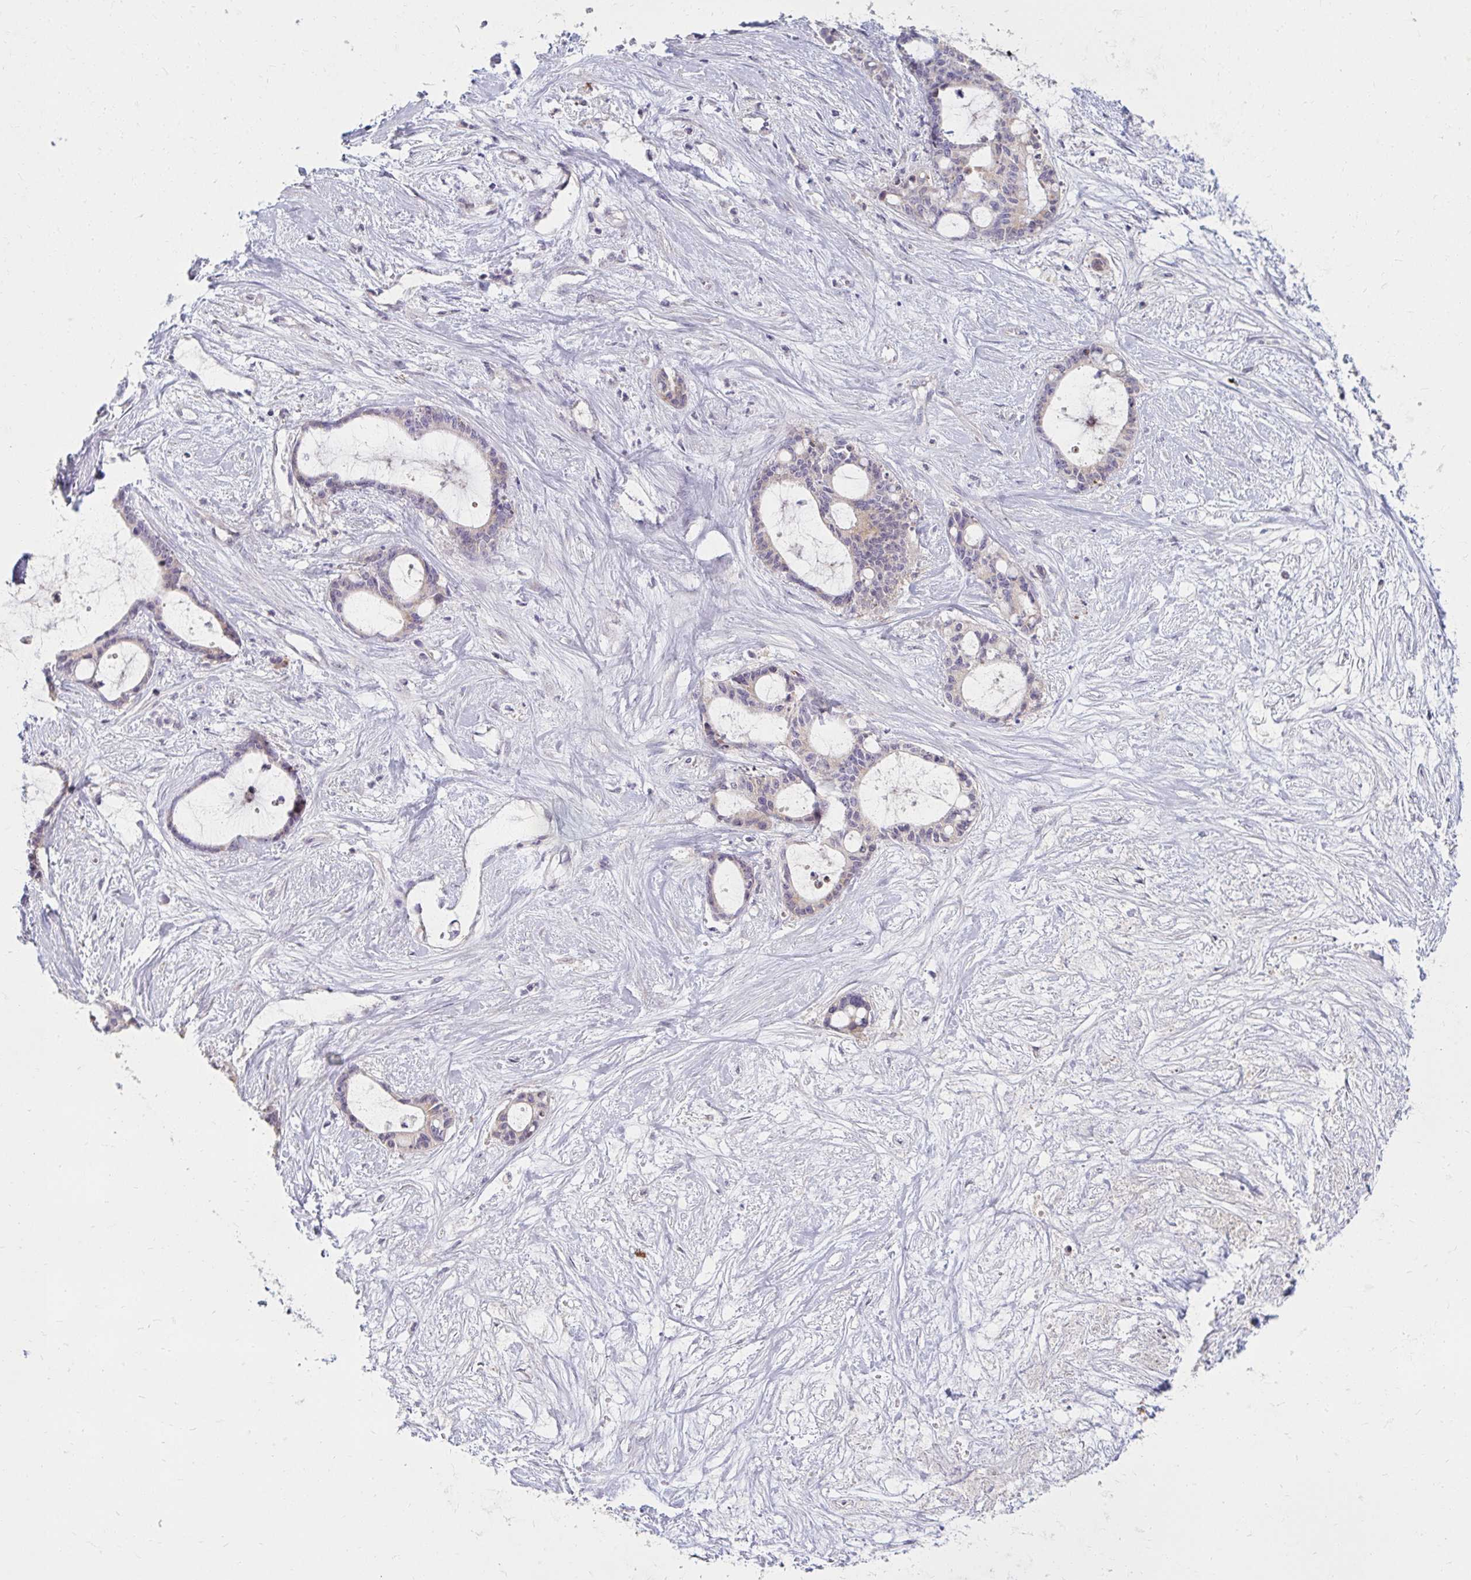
{"staining": {"intensity": "negative", "quantity": "none", "location": "none"}, "tissue": "liver cancer", "cell_type": "Tumor cells", "image_type": "cancer", "snomed": [{"axis": "morphology", "description": "Normal tissue, NOS"}, {"axis": "morphology", "description": "Cholangiocarcinoma"}, {"axis": "topography", "description": "Liver"}, {"axis": "topography", "description": "Peripheral nerve tissue"}], "caption": "This is an immunohistochemistry (IHC) histopathology image of liver cancer. There is no positivity in tumor cells.", "gene": "DDN", "patient": {"sex": "female", "age": 73}}